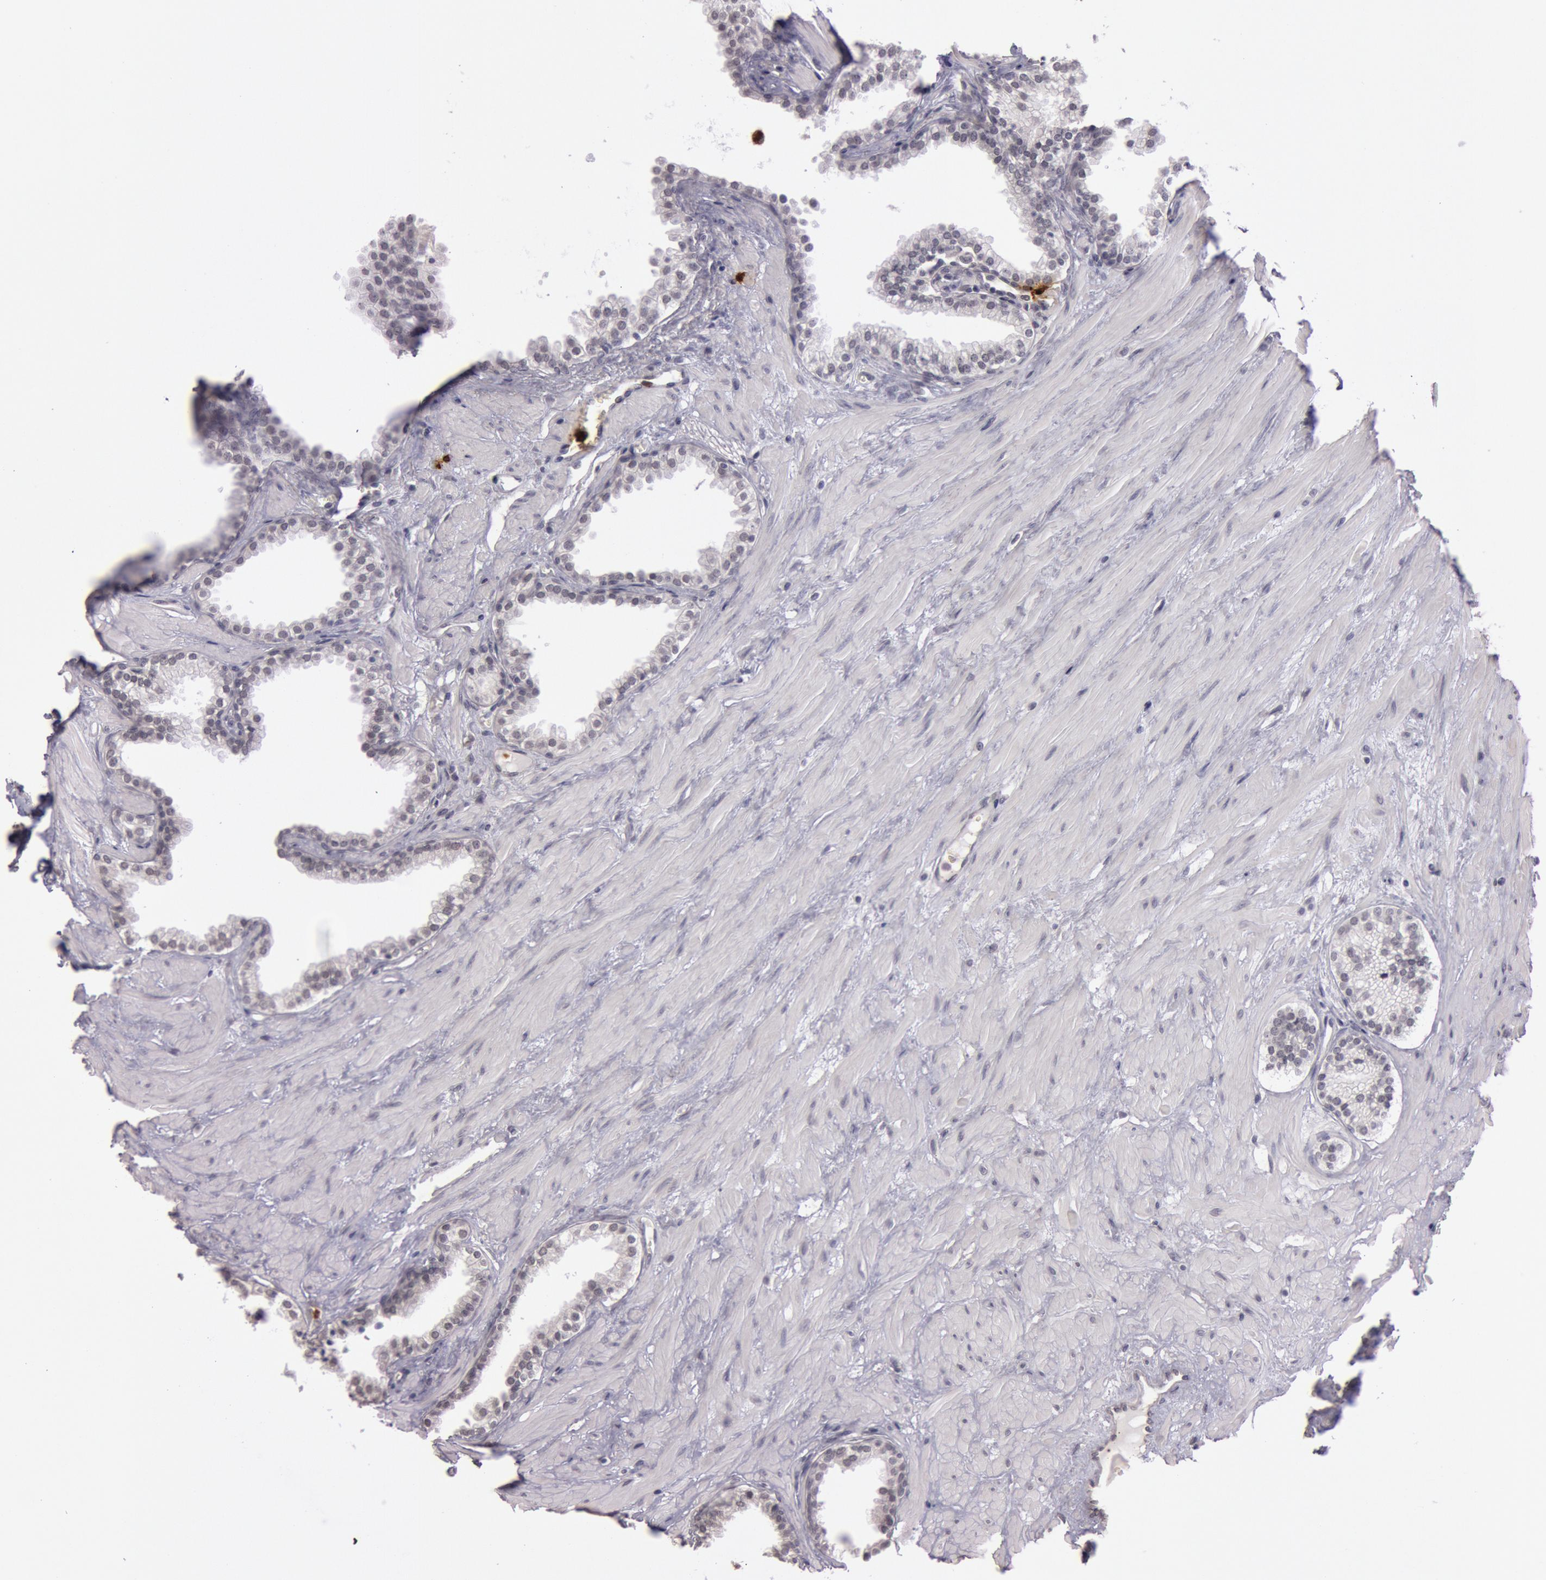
{"staining": {"intensity": "negative", "quantity": "none", "location": "none"}, "tissue": "prostate", "cell_type": "Glandular cells", "image_type": "normal", "snomed": [{"axis": "morphology", "description": "Normal tissue, NOS"}, {"axis": "topography", "description": "Prostate"}], "caption": "Immunohistochemistry of benign prostate displays no staining in glandular cells.", "gene": "KDM6A", "patient": {"sex": "male", "age": 64}}